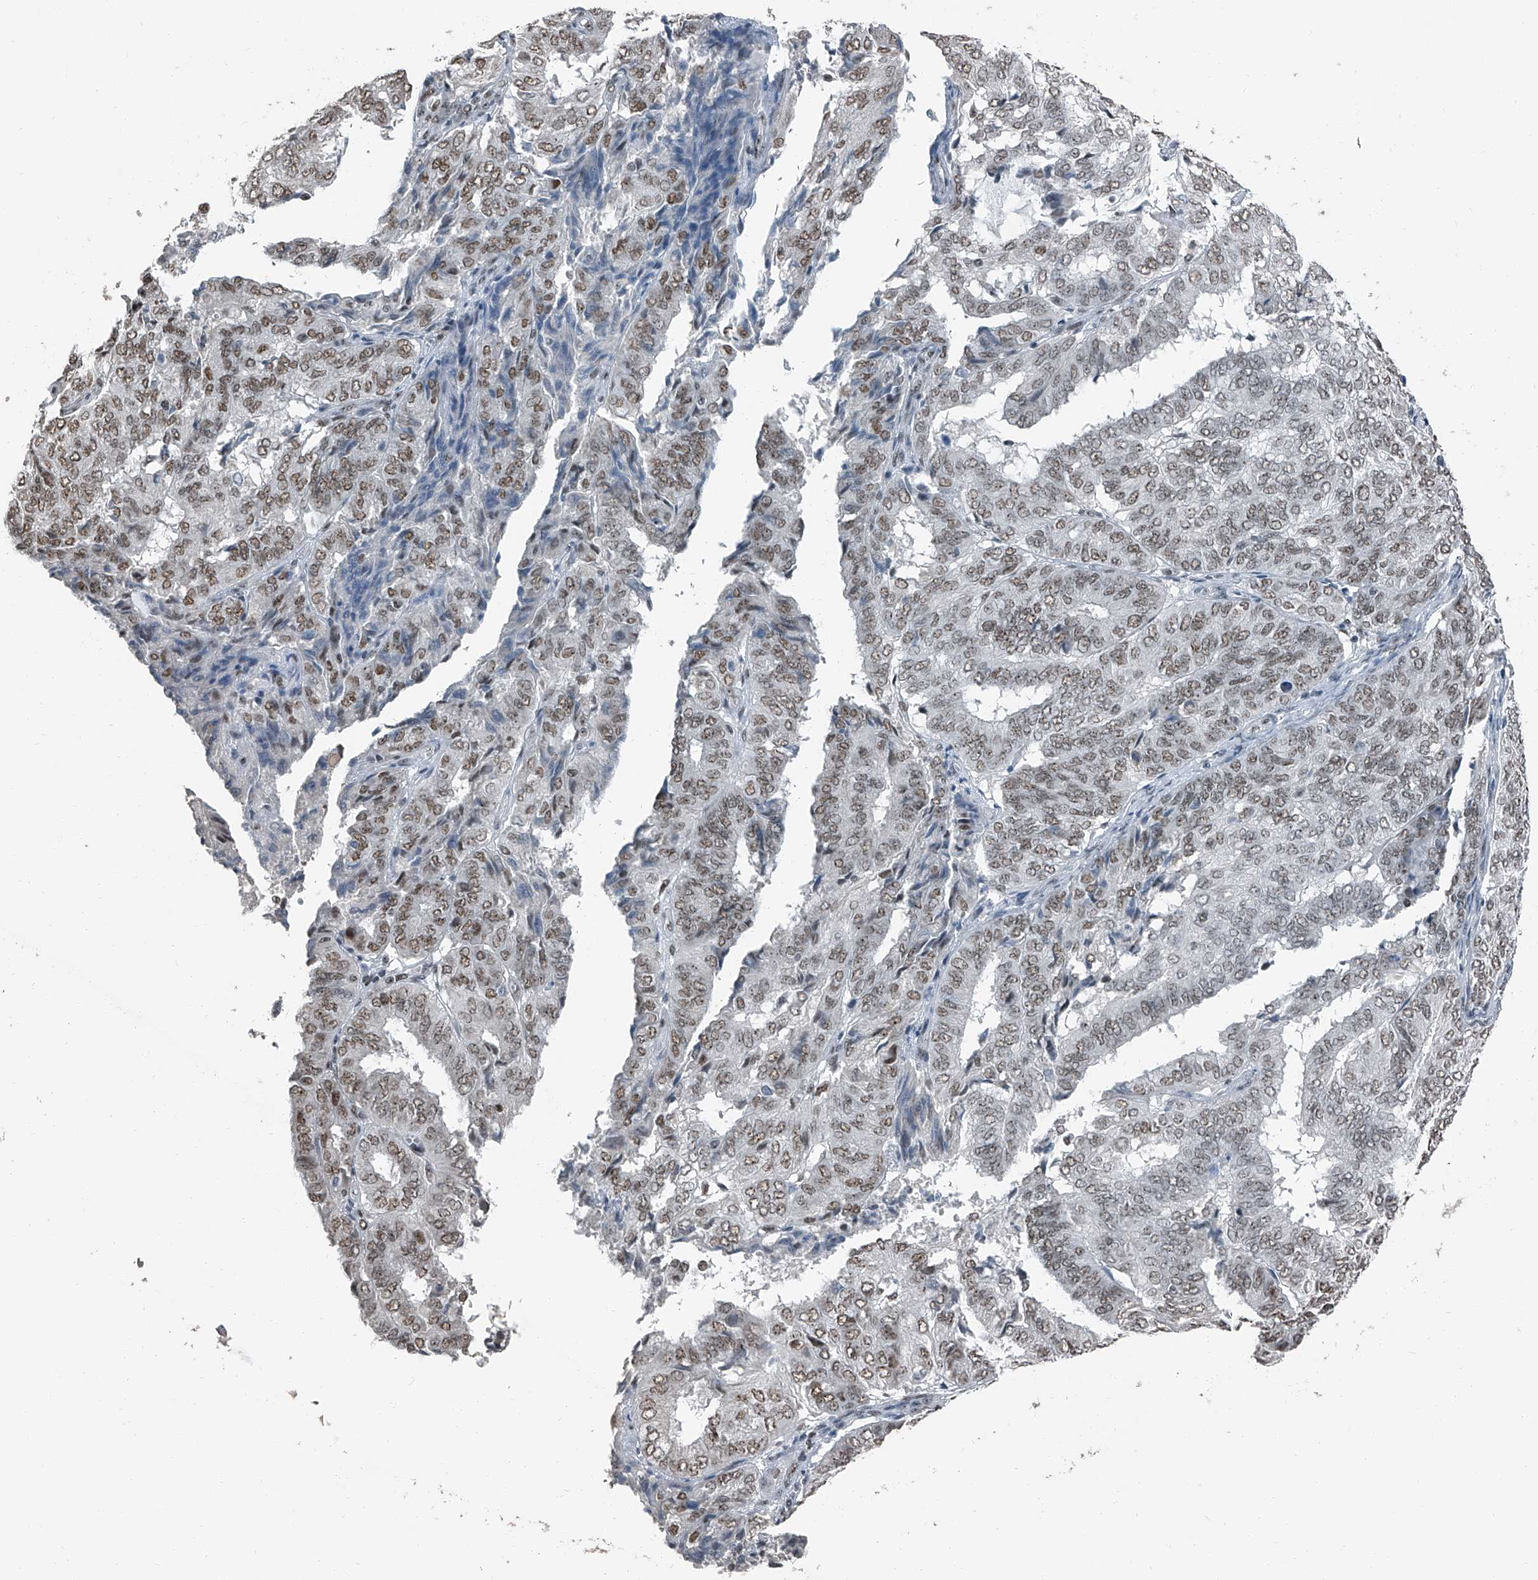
{"staining": {"intensity": "weak", "quantity": ">75%", "location": "nuclear"}, "tissue": "endometrial cancer", "cell_type": "Tumor cells", "image_type": "cancer", "snomed": [{"axis": "morphology", "description": "Adenocarcinoma, NOS"}, {"axis": "topography", "description": "Uterus"}], "caption": "Immunohistochemistry (IHC) of endometrial cancer displays low levels of weak nuclear positivity in approximately >75% of tumor cells.", "gene": "TCOF1", "patient": {"sex": "female", "age": 60}}